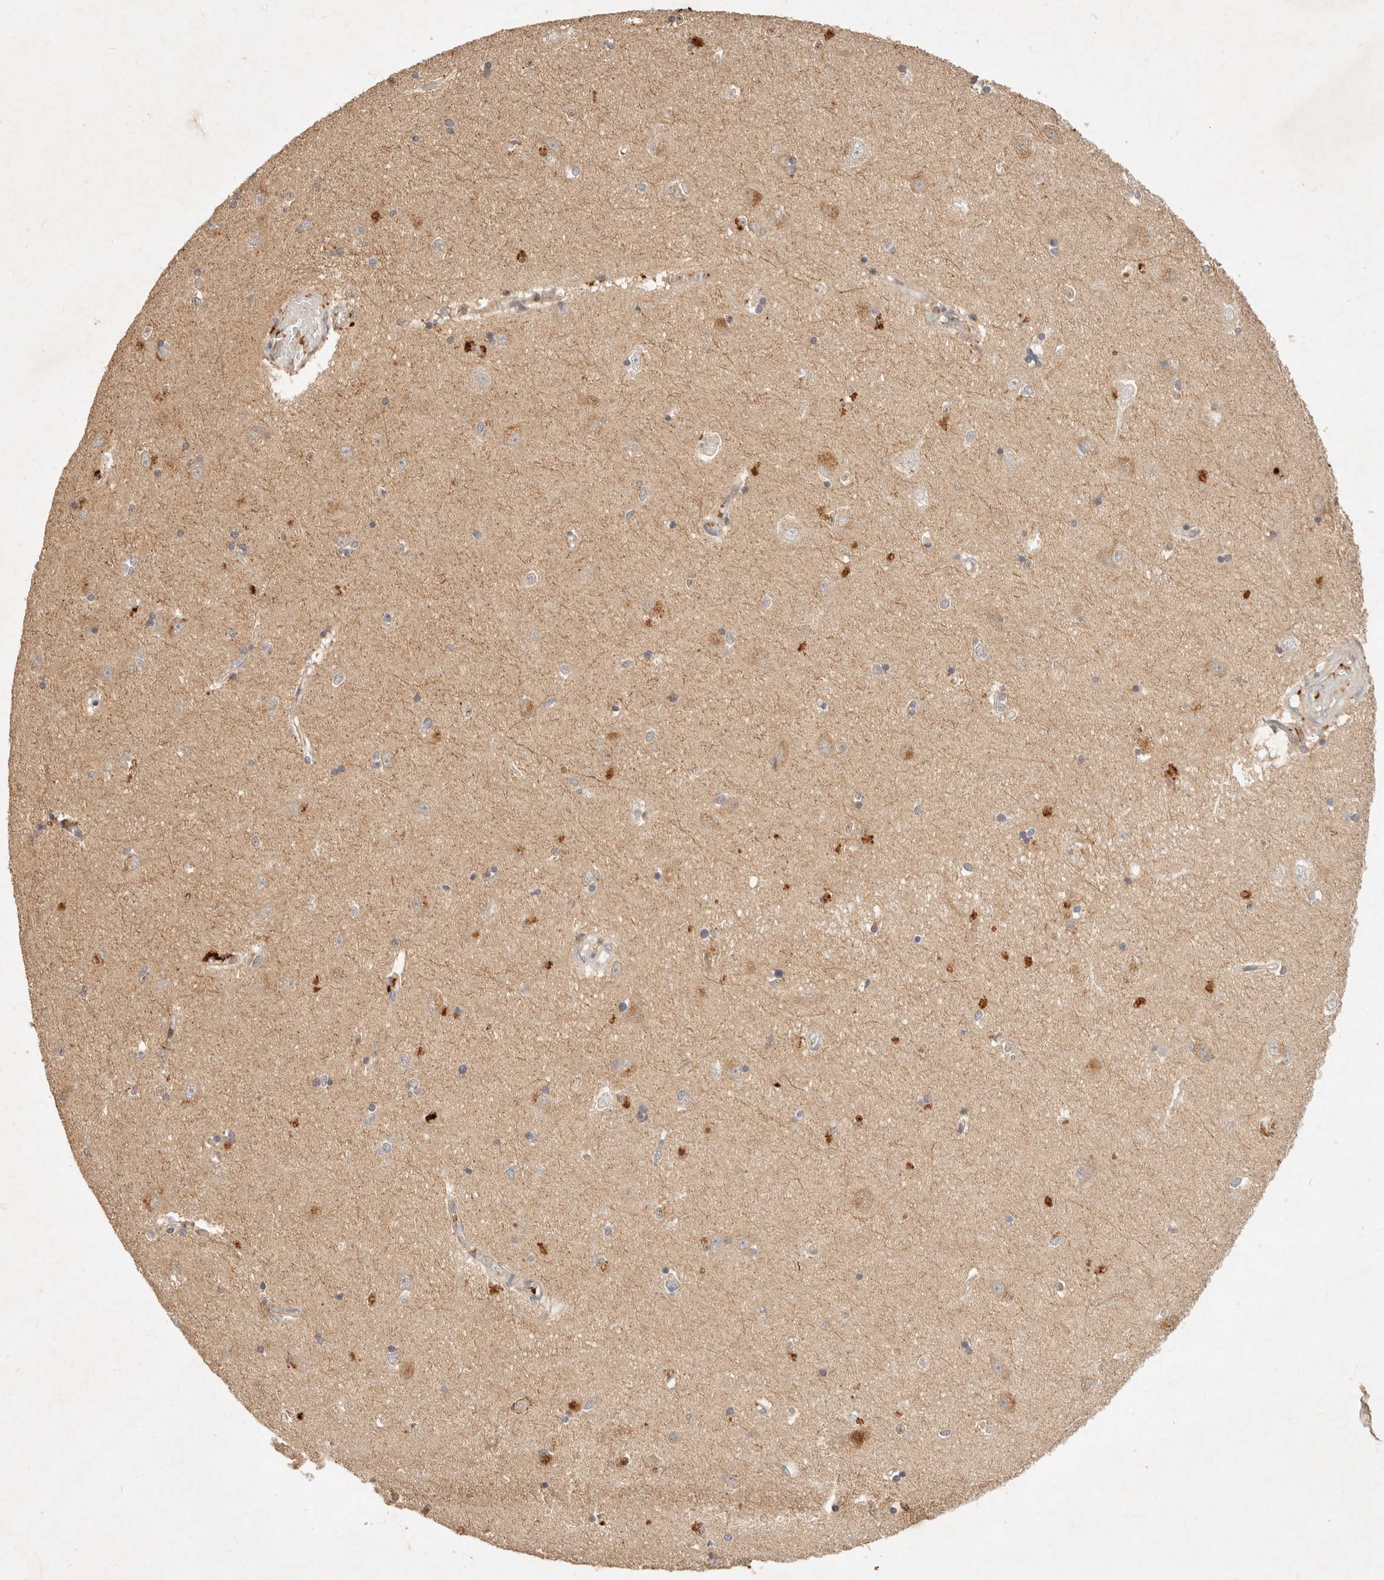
{"staining": {"intensity": "moderate", "quantity": "<25%", "location": "cytoplasmic/membranous"}, "tissue": "hippocampus", "cell_type": "Glial cells", "image_type": "normal", "snomed": [{"axis": "morphology", "description": "Normal tissue, NOS"}, {"axis": "topography", "description": "Hippocampus"}], "caption": "Immunohistochemical staining of unremarkable human hippocampus displays moderate cytoplasmic/membranous protein positivity in about <25% of glial cells. The protein of interest is shown in brown color, while the nuclei are stained blue.", "gene": "FREM2", "patient": {"sex": "male", "age": 45}}